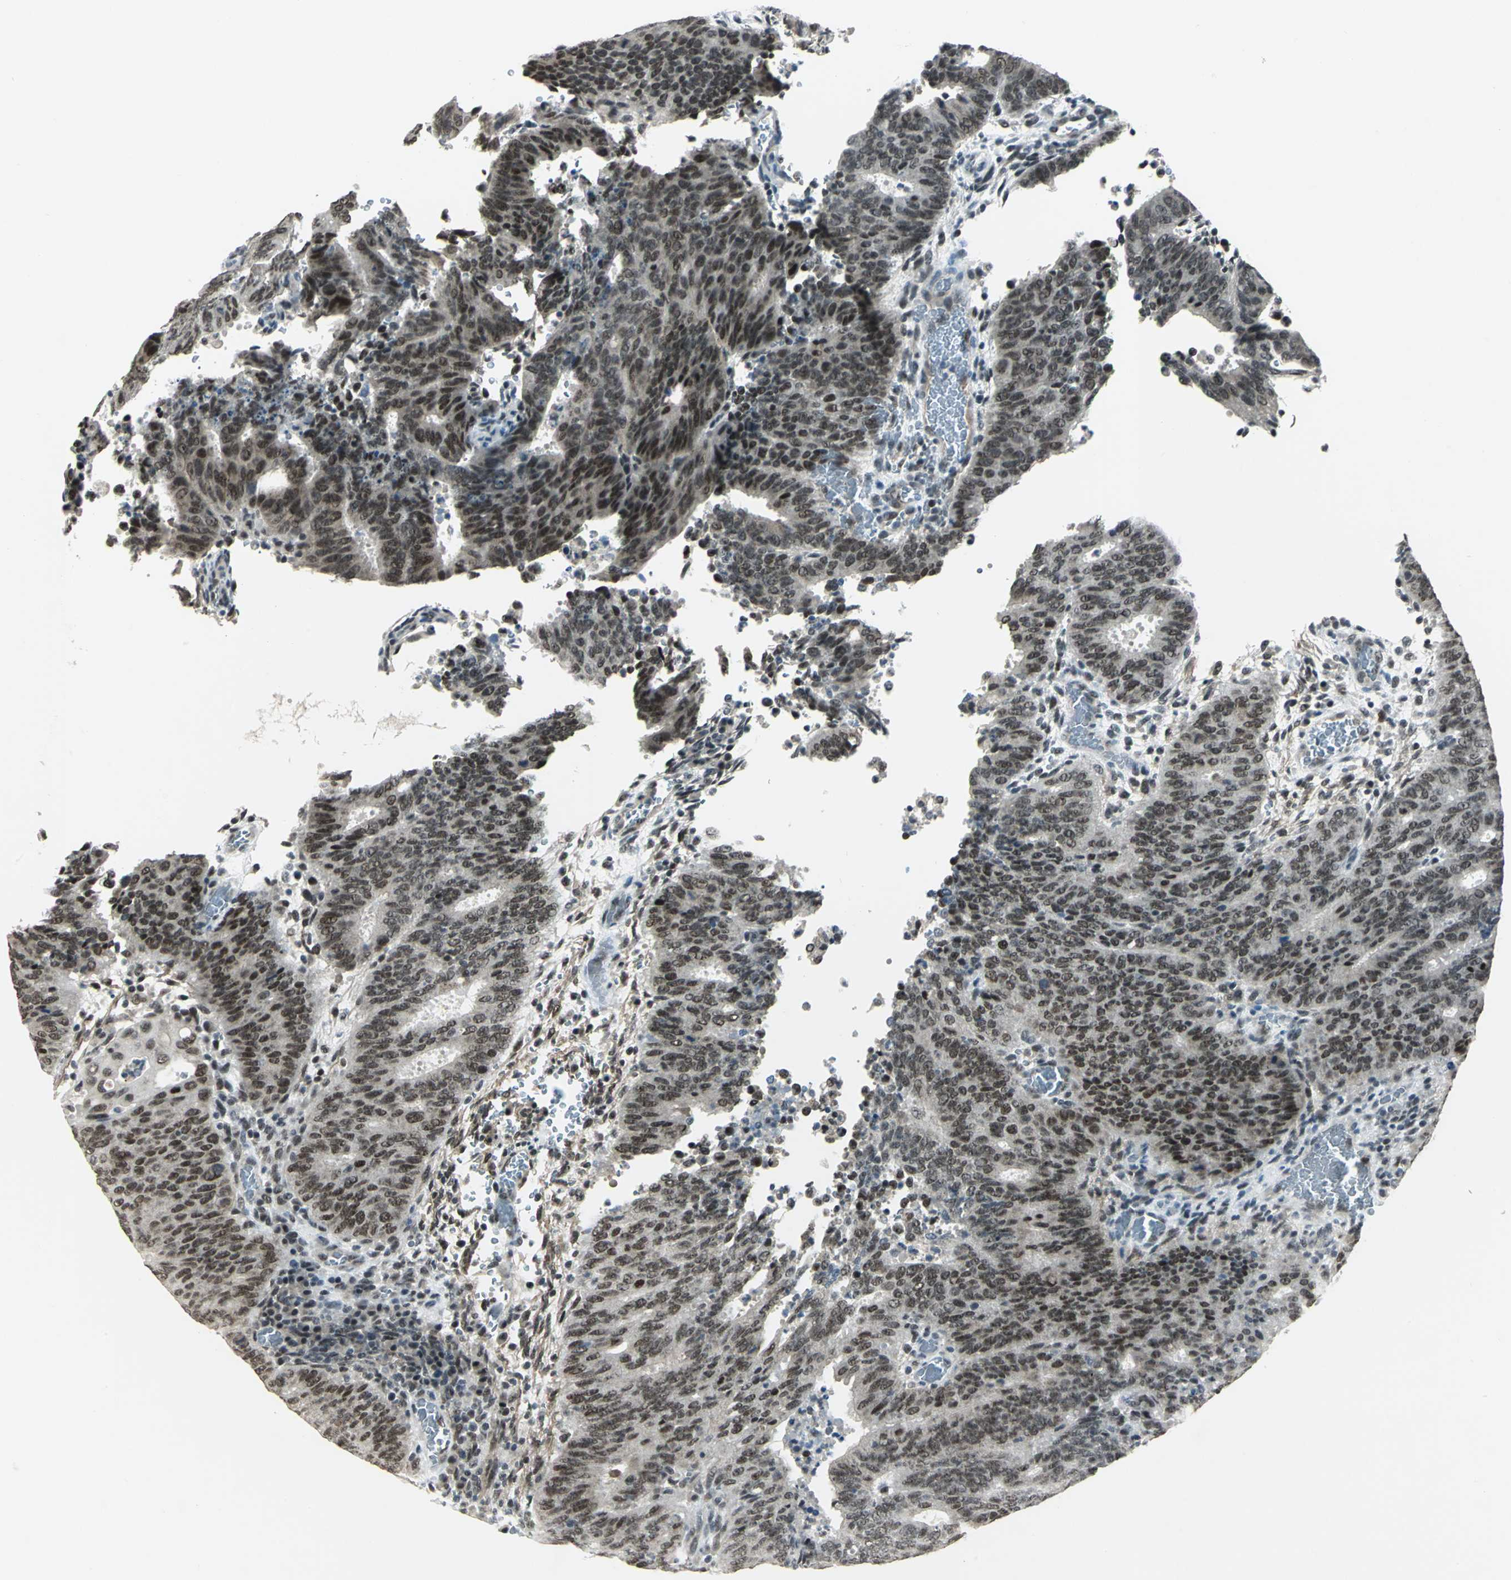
{"staining": {"intensity": "weak", "quantity": ">75%", "location": "nuclear"}, "tissue": "cervical cancer", "cell_type": "Tumor cells", "image_type": "cancer", "snomed": [{"axis": "morphology", "description": "Adenocarcinoma, NOS"}, {"axis": "topography", "description": "Cervix"}], "caption": "A micrograph showing weak nuclear positivity in about >75% of tumor cells in cervical cancer (adenocarcinoma), as visualized by brown immunohistochemical staining.", "gene": "MTA1", "patient": {"sex": "female", "age": 44}}